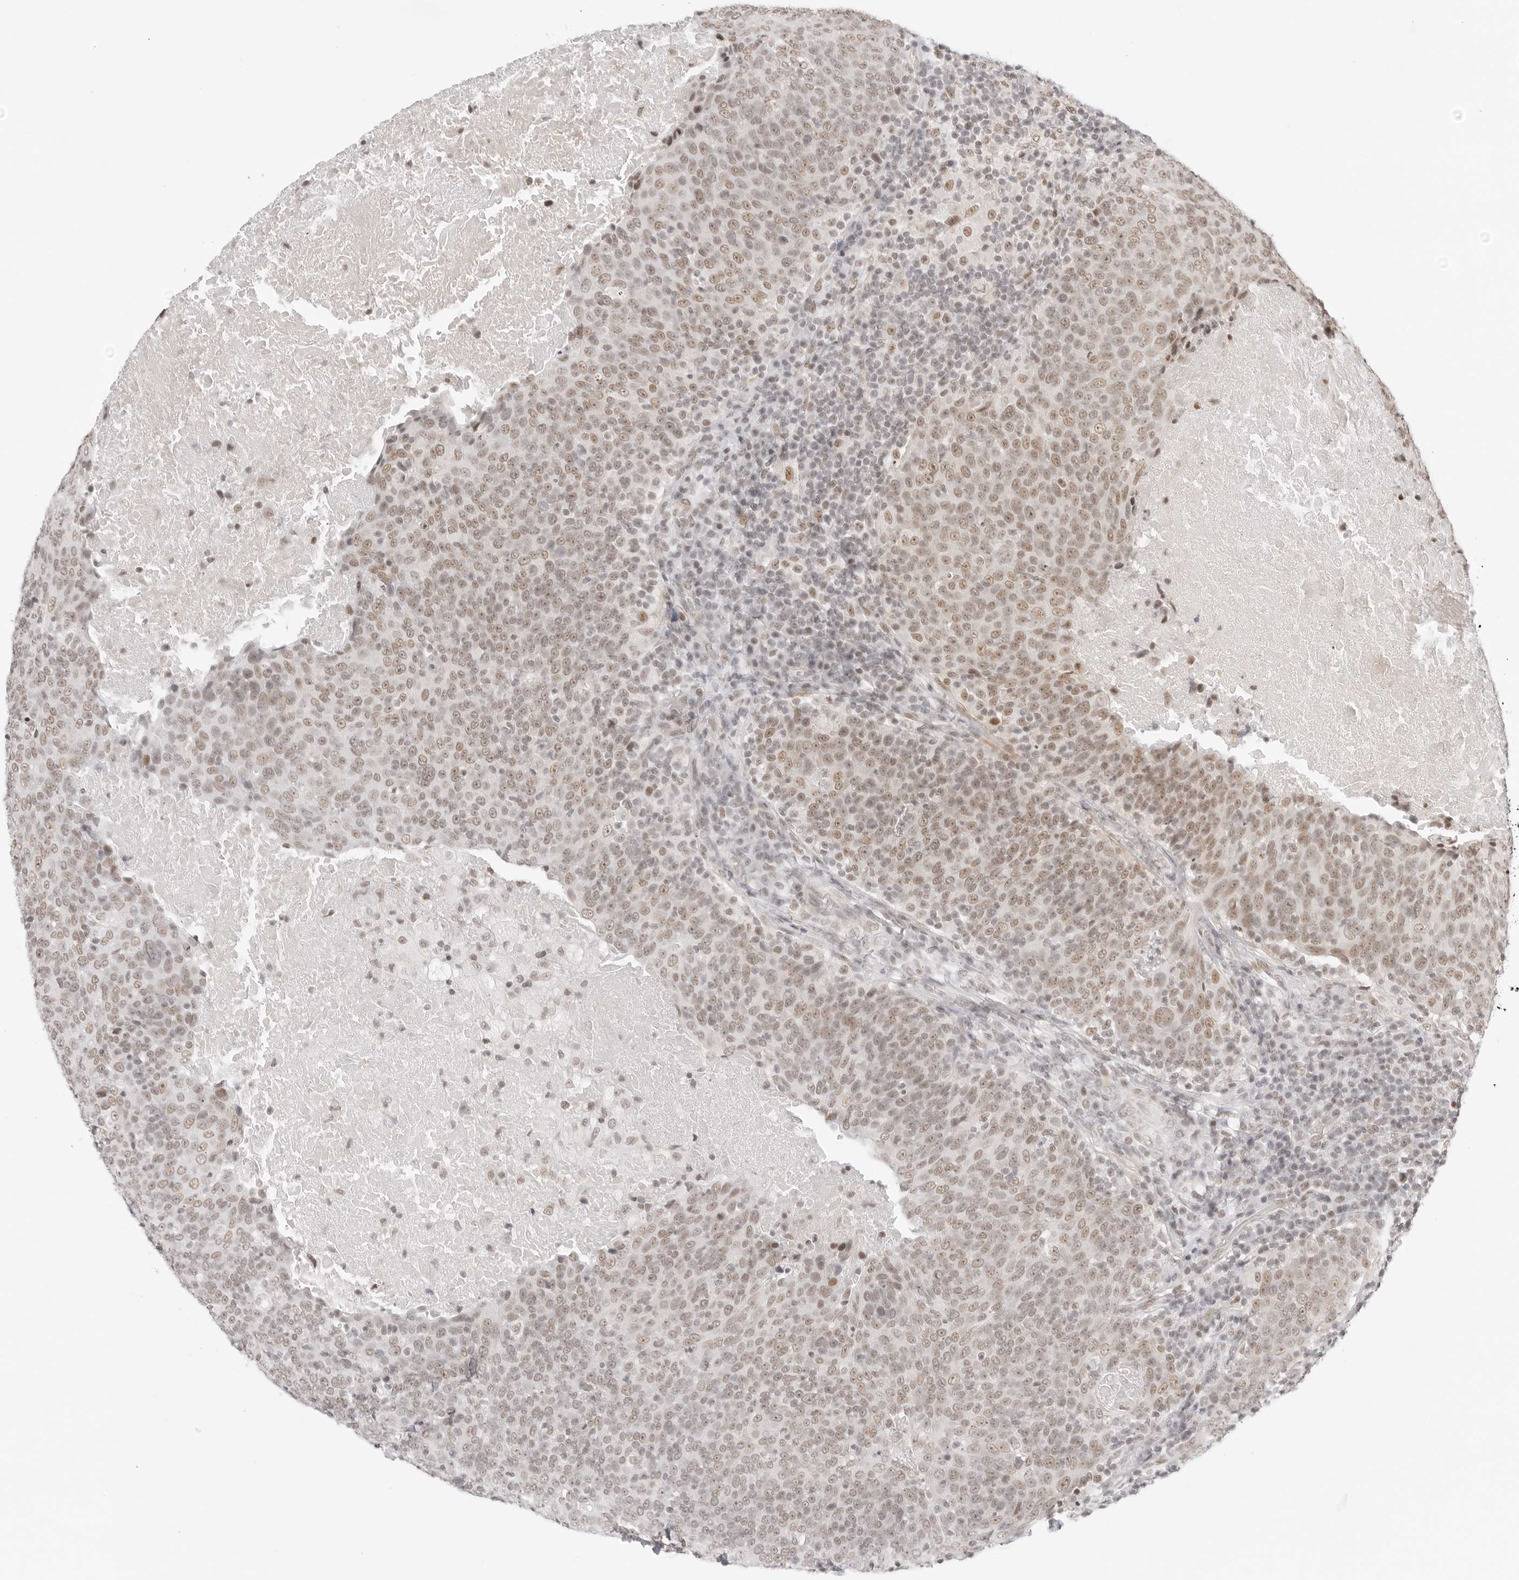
{"staining": {"intensity": "weak", "quantity": ">75%", "location": "nuclear"}, "tissue": "head and neck cancer", "cell_type": "Tumor cells", "image_type": "cancer", "snomed": [{"axis": "morphology", "description": "Squamous cell carcinoma, NOS"}, {"axis": "morphology", "description": "Squamous cell carcinoma, metastatic, NOS"}, {"axis": "topography", "description": "Lymph node"}, {"axis": "topography", "description": "Head-Neck"}], "caption": "Protein staining displays weak nuclear expression in approximately >75% of tumor cells in head and neck cancer.", "gene": "TCIM", "patient": {"sex": "male", "age": 62}}